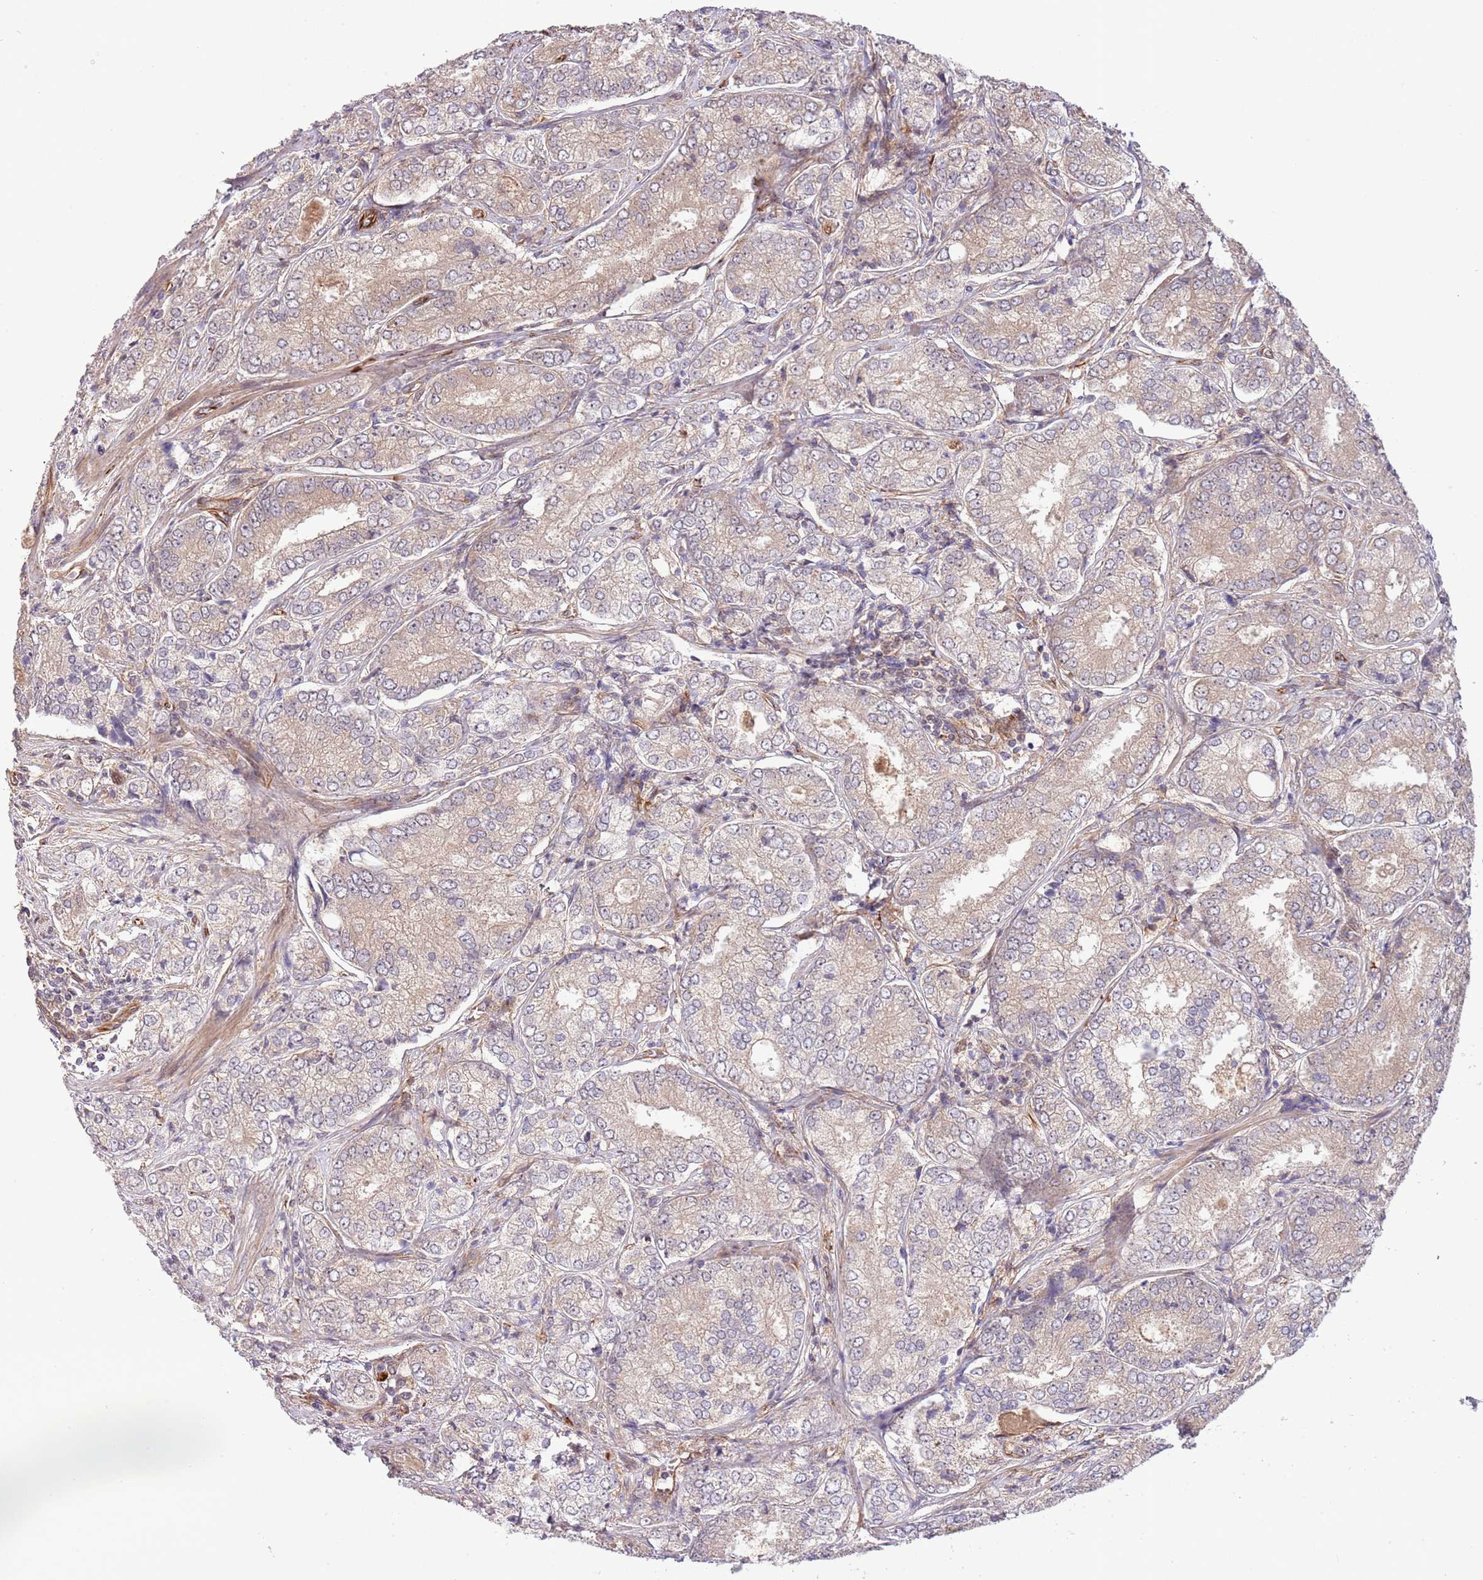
{"staining": {"intensity": "weak", "quantity": "<25%", "location": "cytoplasmic/membranous"}, "tissue": "prostate cancer", "cell_type": "Tumor cells", "image_type": "cancer", "snomed": [{"axis": "morphology", "description": "Adenocarcinoma, High grade"}, {"axis": "topography", "description": "Prostate"}], "caption": "A photomicrograph of prostate high-grade adenocarcinoma stained for a protein reveals no brown staining in tumor cells.", "gene": "NEK3", "patient": {"sex": "male", "age": 63}}